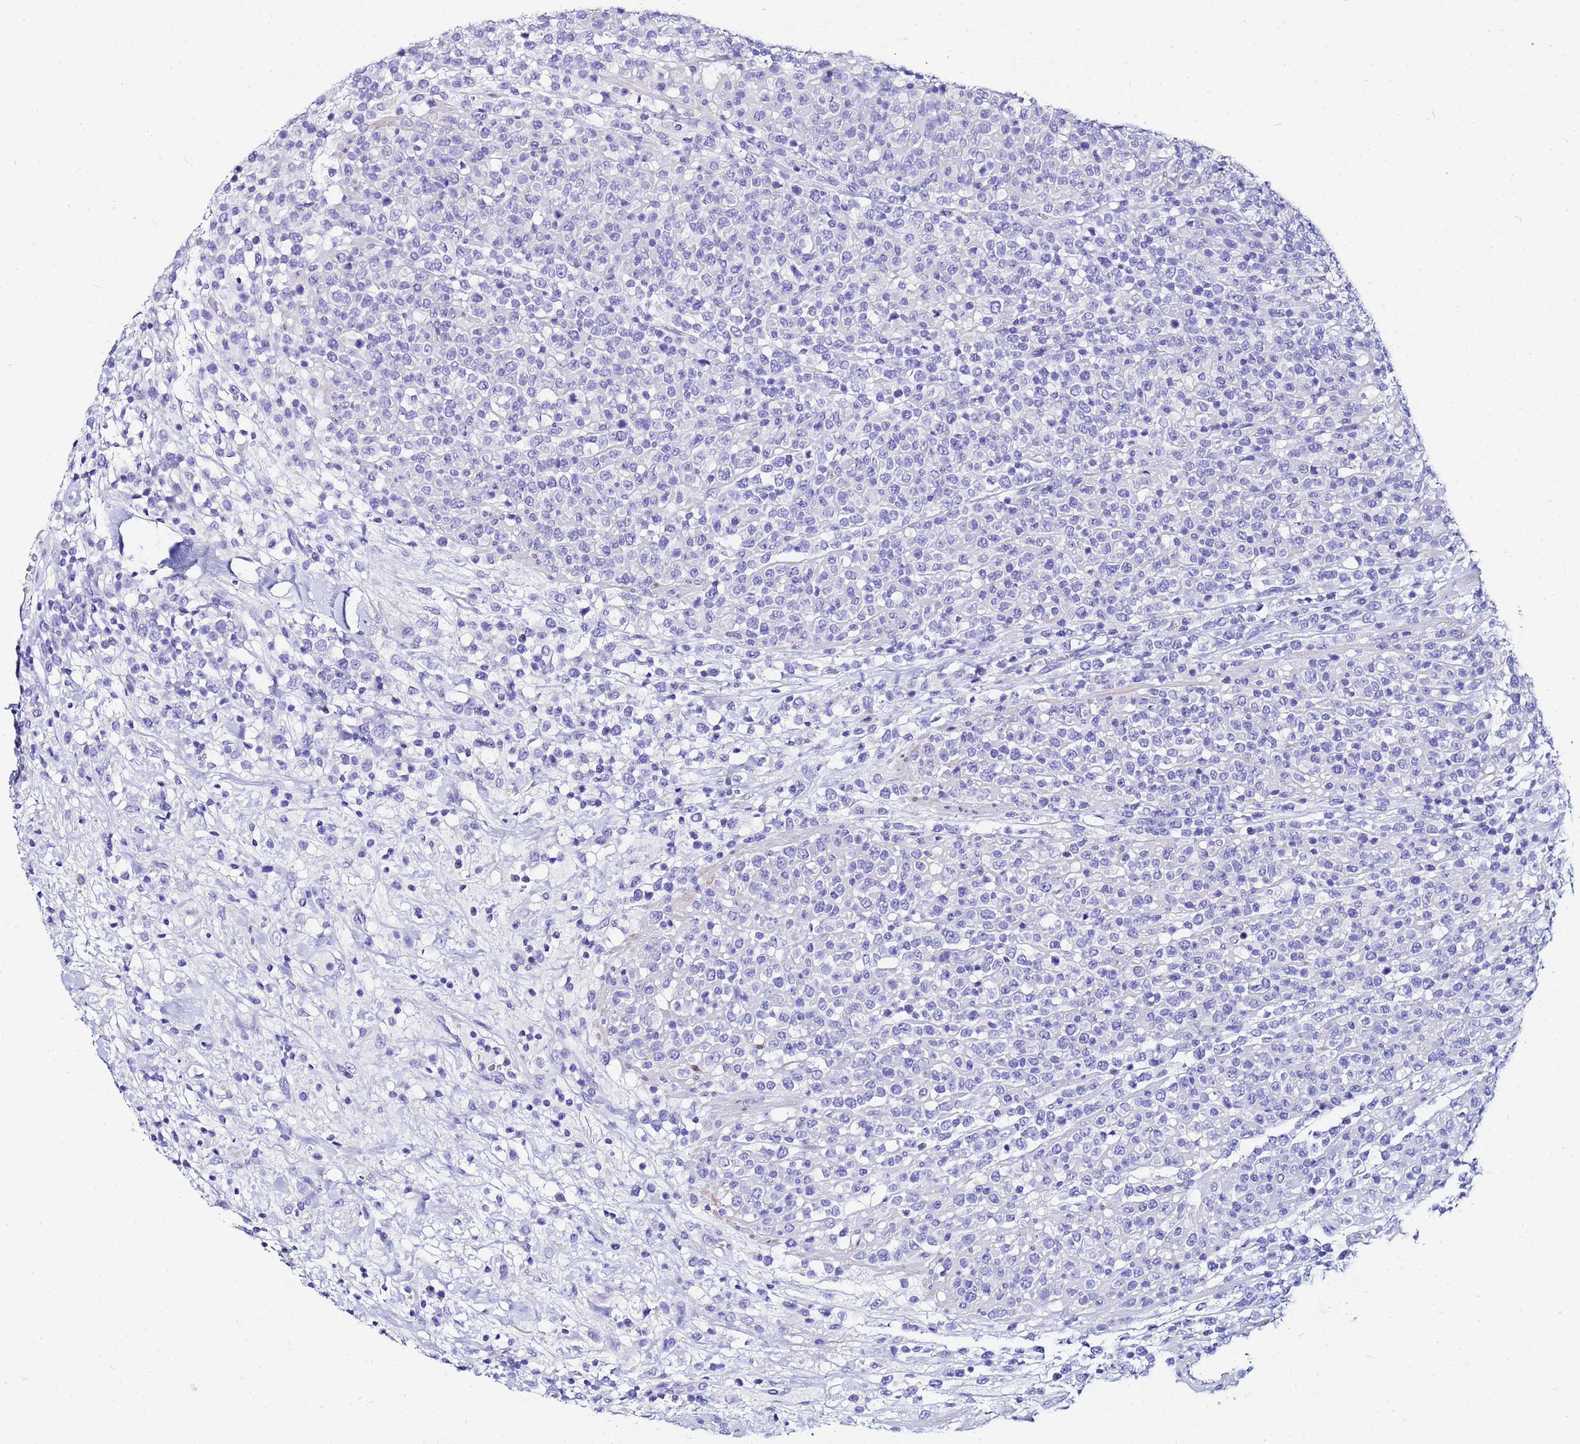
{"staining": {"intensity": "negative", "quantity": "none", "location": "none"}, "tissue": "lymphoma", "cell_type": "Tumor cells", "image_type": "cancer", "snomed": [{"axis": "morphology", "description": "Malignant lymphoma, non-Hodgkin's type, High grade"}, {"axis": "topography", "description": "Colon"}], "caption": "Tumor cells show no significant protein positivity in lymphoma.", "gene": "PPP1R14C", "patient": {"sex": "female", "age": 53}}